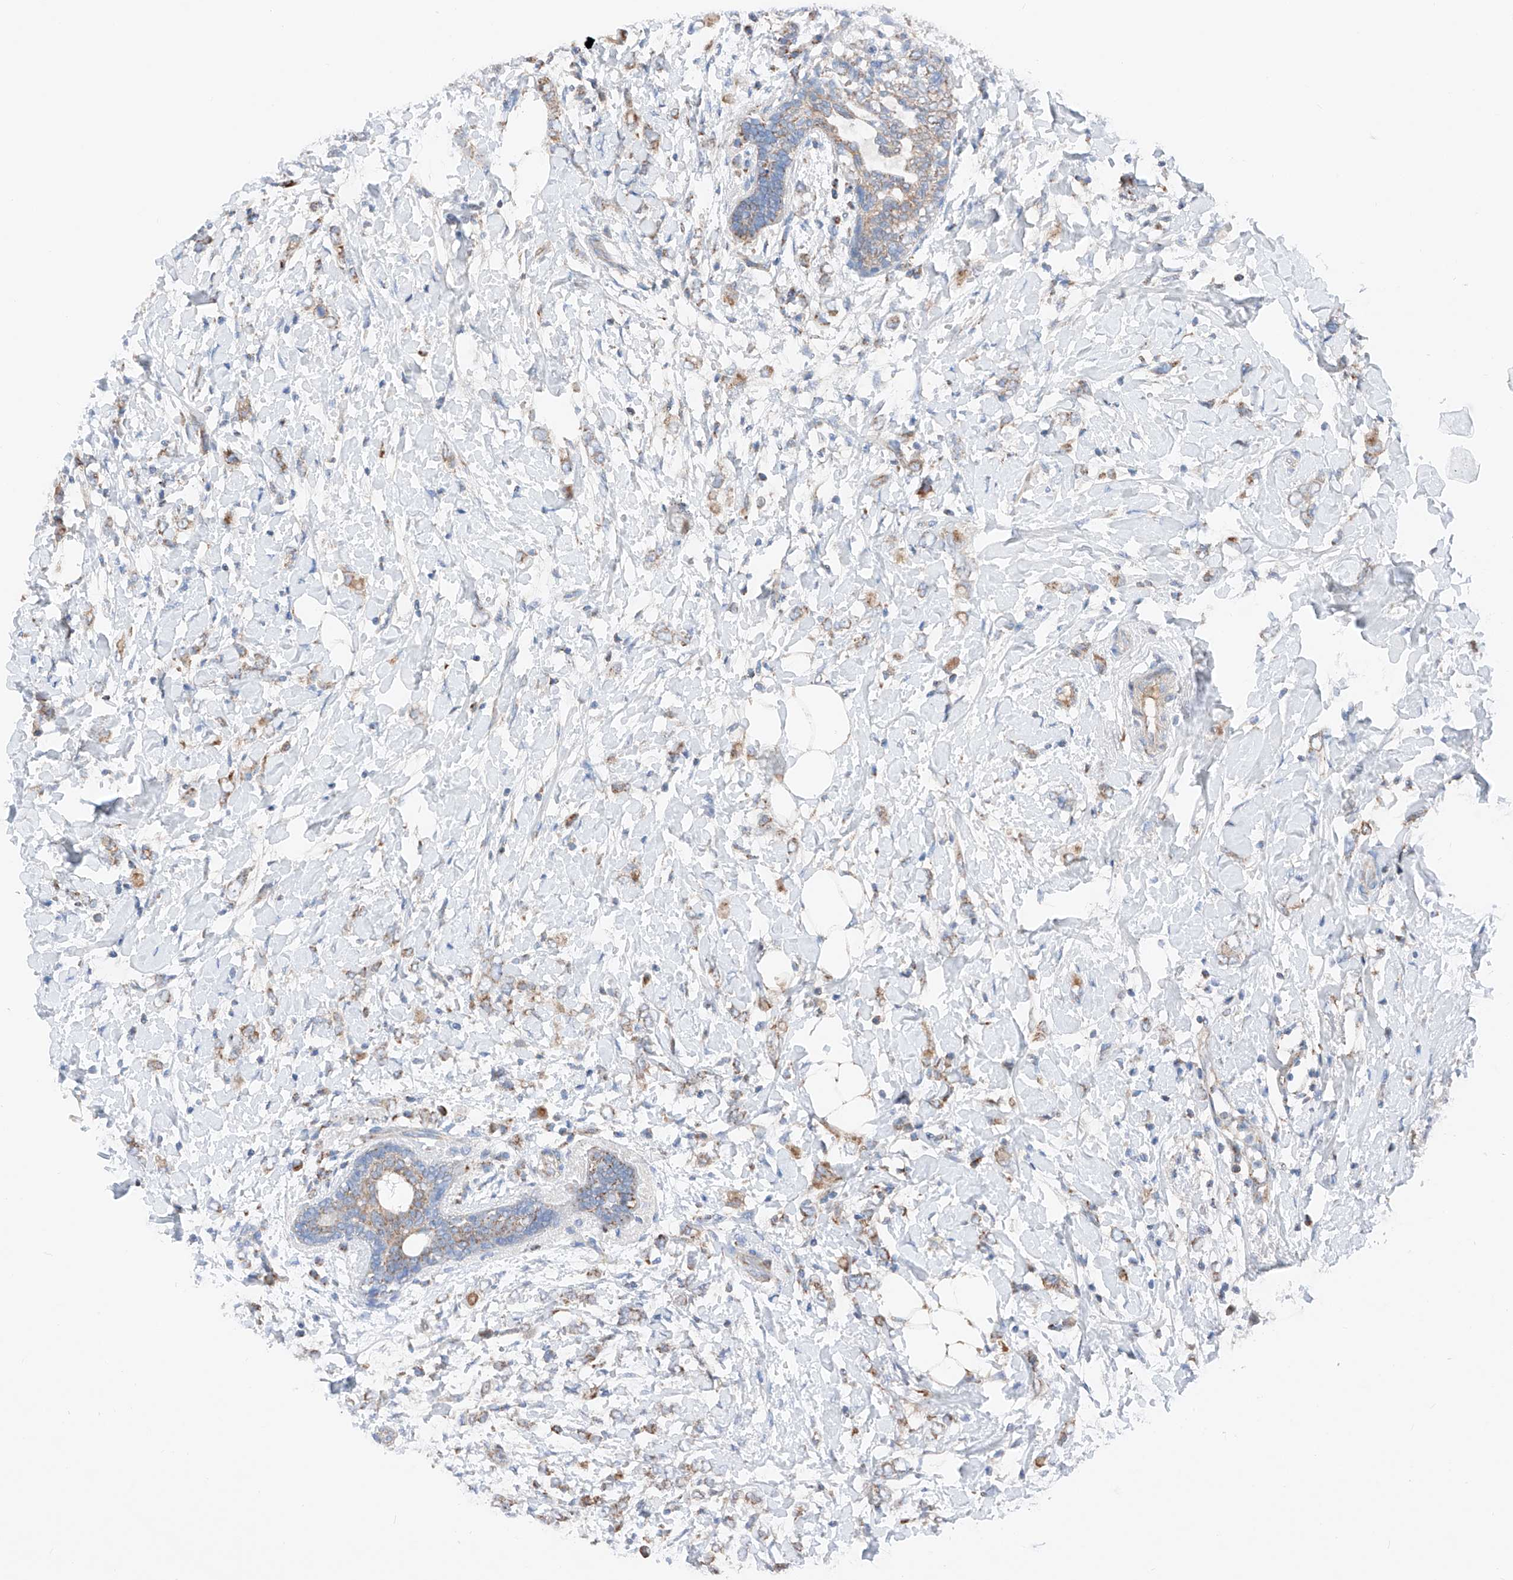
{"staining": {"intensity": "weak", "quantity": "<25%", "location": "cytoplasmic/membranous"}, "tissue": "breast cancer", "cell_type": "Tumor cells", "image_type": "cancer", "snomed": [{"axis": "morphology", "description": "Normal tissue, NOS"}, {"axis": "morphology", "description": "Lobular carcinoma"}, {"axis": "topography", "description": "Breast"}], "caption": "DAB (3,3'-diaminobenzidine) immunohistochemical staining of human breast lobular carcinoma exhibits no significant expression in tumor cells.", "gene": "MRAP", "patient": {"sex": "female", "age": 47}}